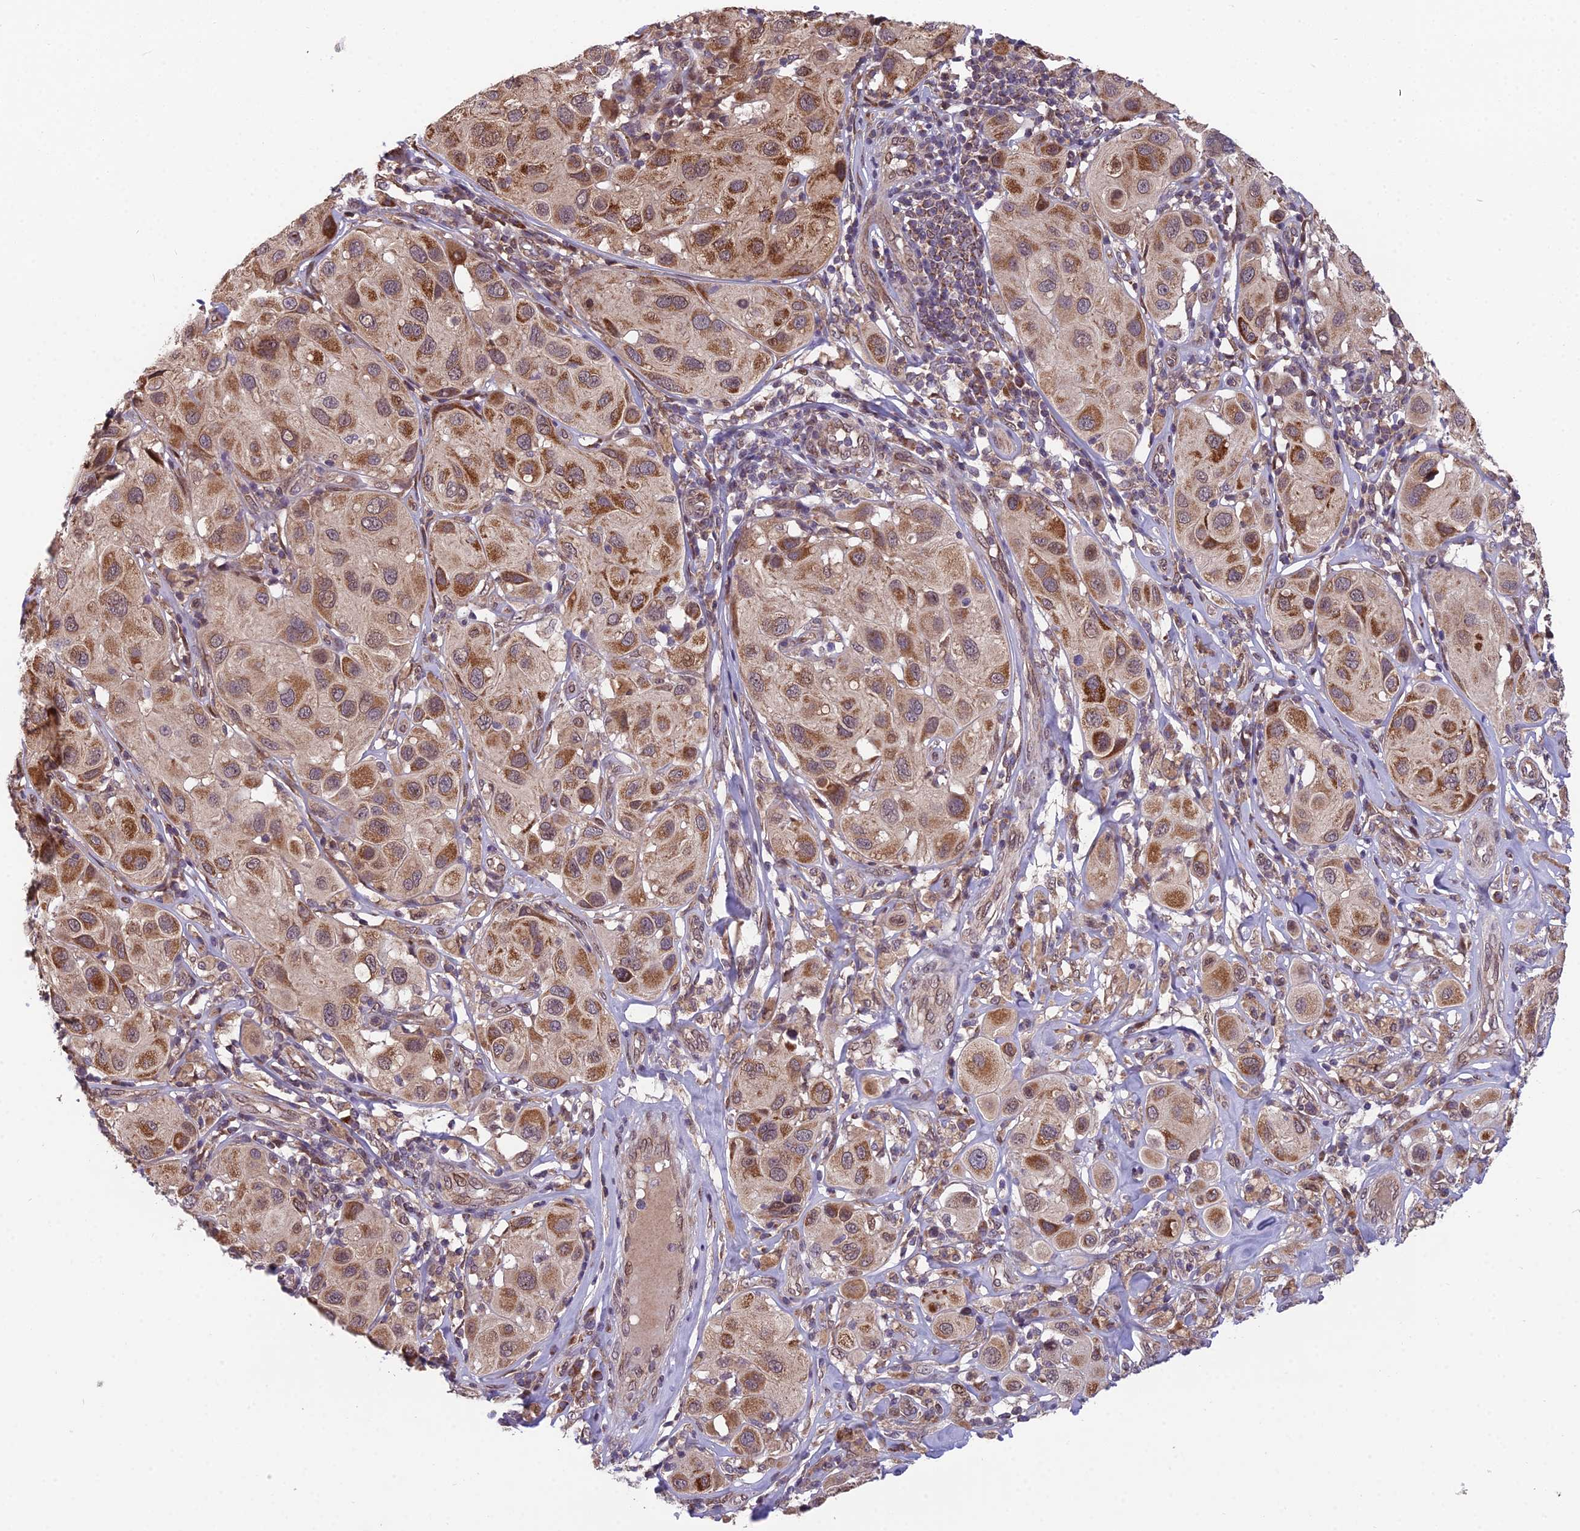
{"staining": {"intensity": "strong", "quantity": "25%-75%", "location": "cytoplasmic/membranous,nuclear"}, "tissue": "melanoma", "cell_type": "Tumor cells", "image_type": "cancer", "snomed": [{"axis": "morphology", "description": "Malignant melanoma, Metastatic site"}, {"axis": "topography", "description": "Skin"}], "caption": "This micrograph demonstrates immunohistochemistry staining of human malignant melanoma (metastatic site), with high strong cytoplasmic/membranous and nuclear positivity in approximately 25%-75% of tumor cells.", "gene": "CYP2R1", "patient": {"sex": "male", "age": 41}}